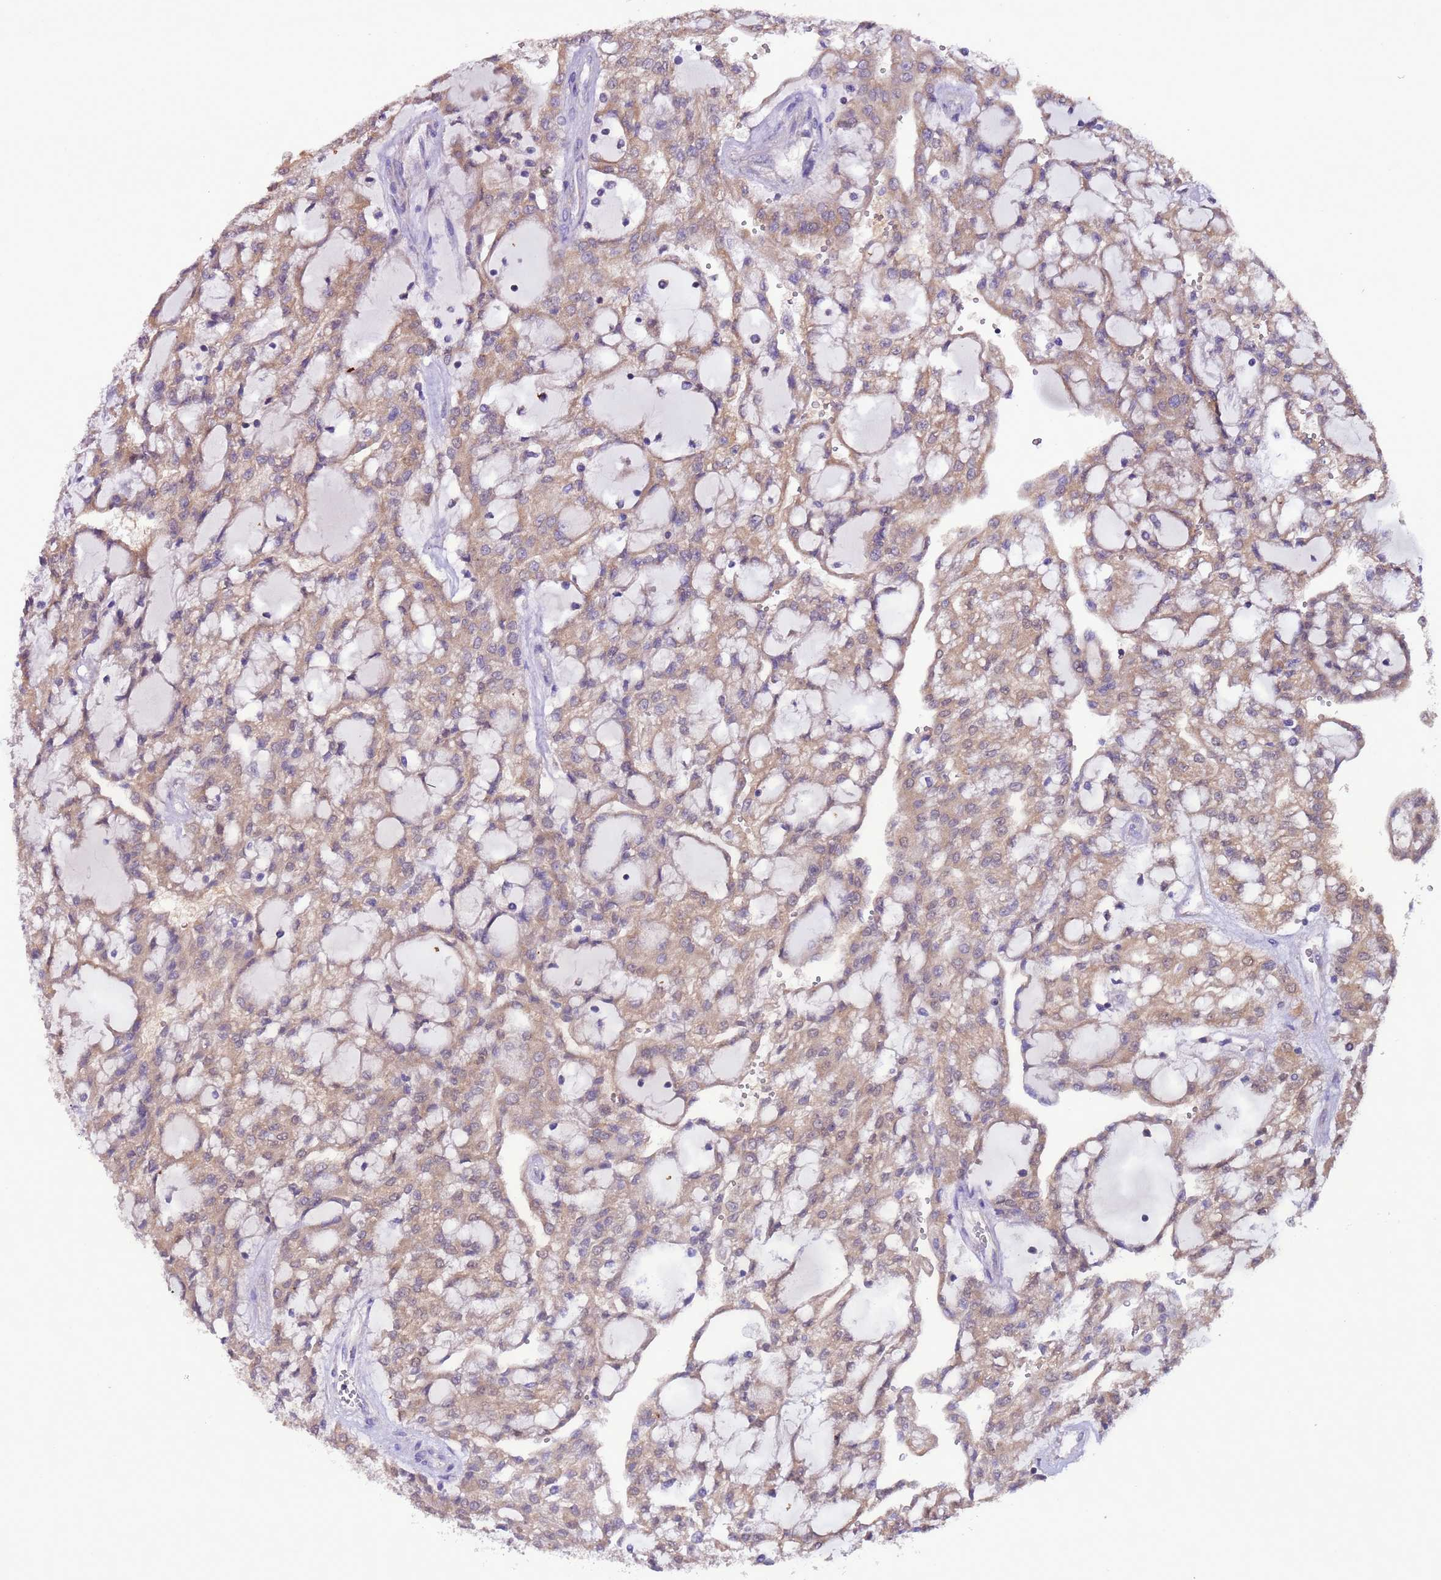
{"staining": {"intensity": "moderate", "quantity": ">75%", "location": "cytoplasmic/membranous"}, "tissue": "renal cancer", "cell_type": "Tumor cells", "image_type": "cancer", "snomed": [{"axis": "morphology", "description": "Adenocarcinoma, NOS"}, {"axis": "topography", "description": "Kidney"}], "caption": "A brown stain shows moderate cytoplasmic/membranous staining of a protein in renal cancer (adenocarcinoma) tumor cells. (DAB IHC, brown staining for protein, blue staining for nuclei).", "gene": "AHI1", "patient": {"sex": "male", "age": 63}}